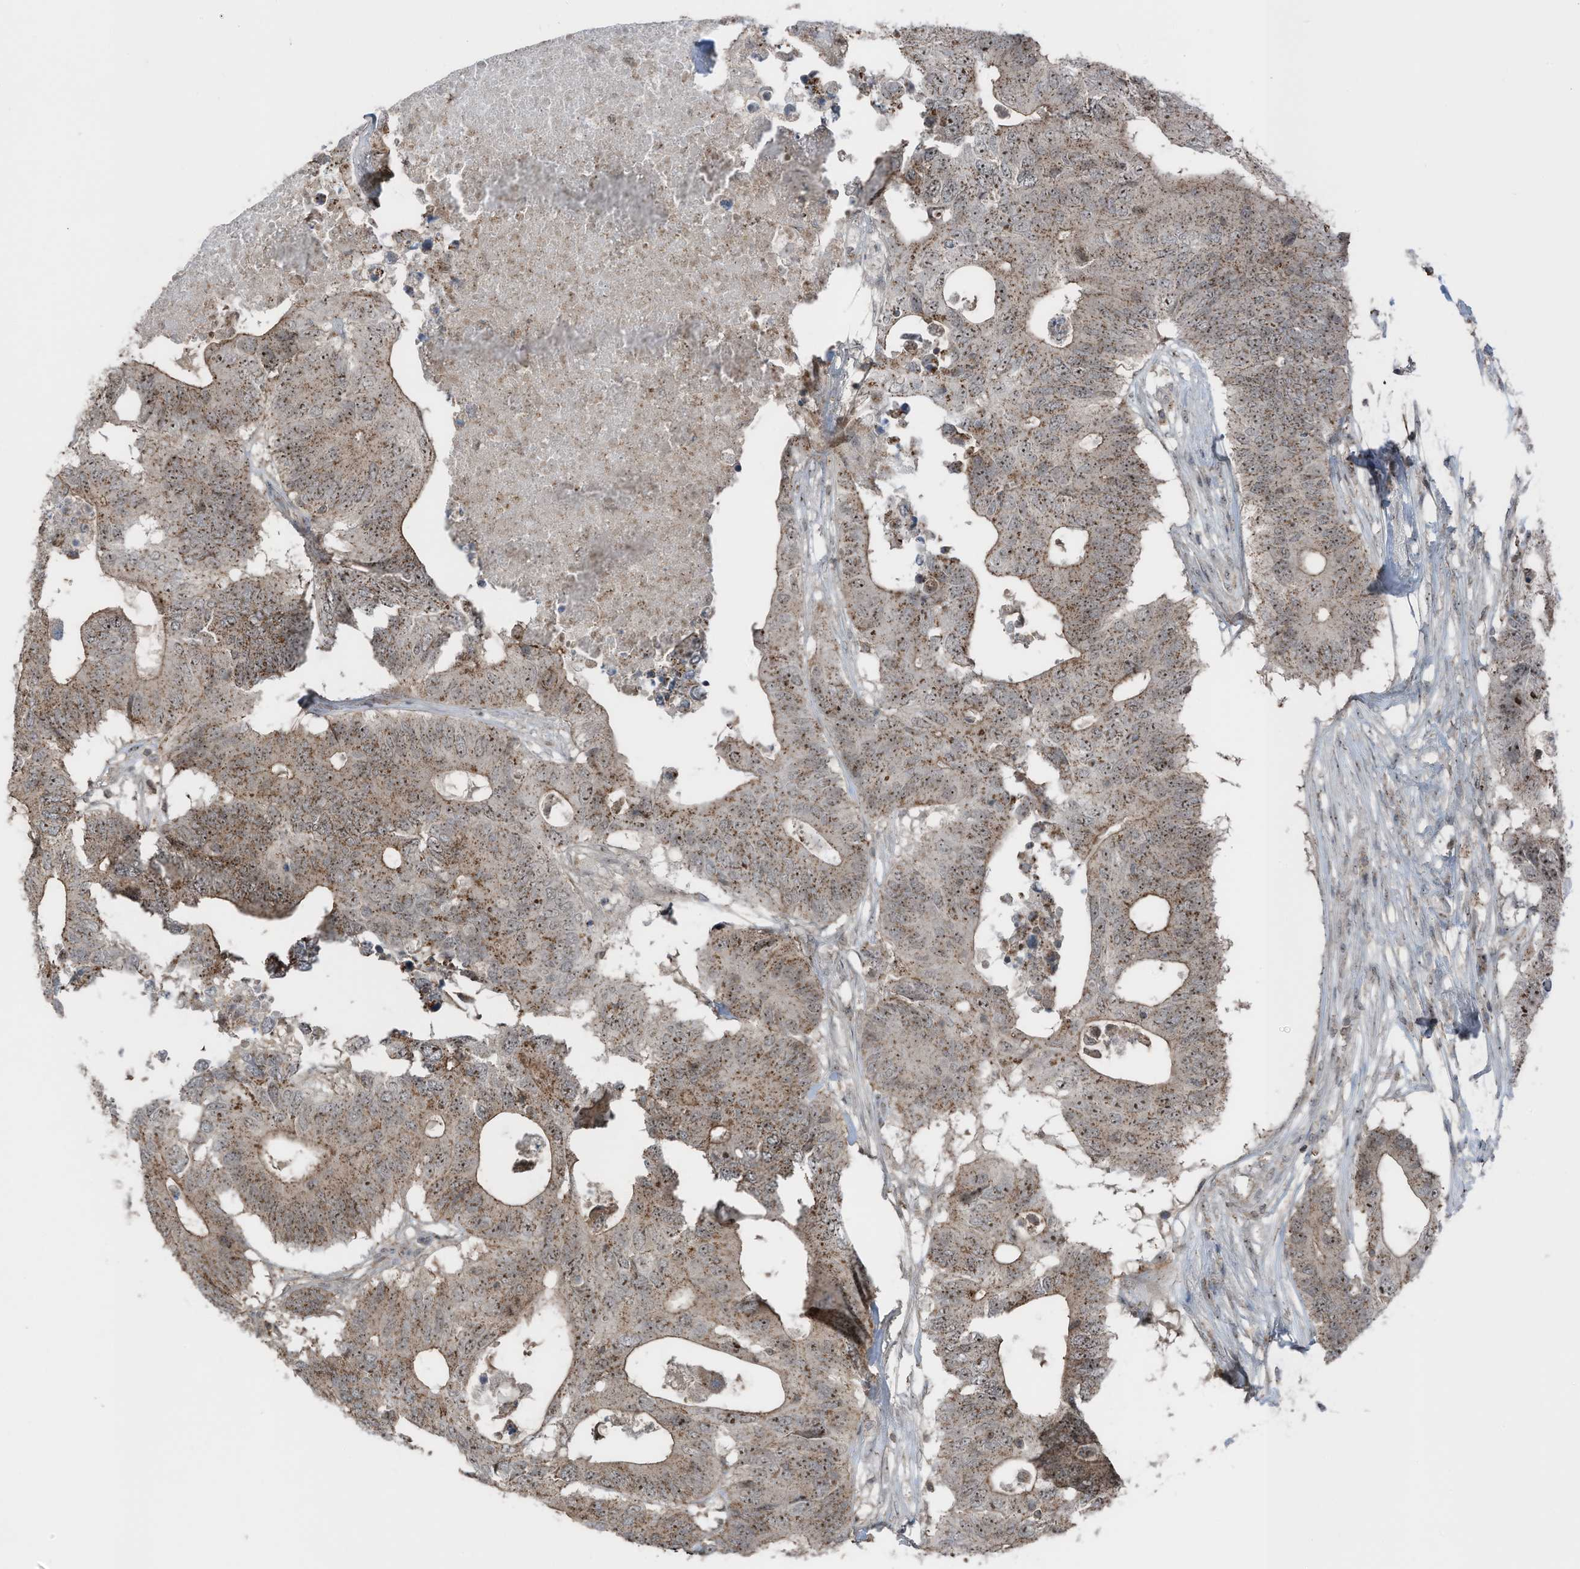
{"staining": {"intensity": "moderate", "quantity": ">75%", "location": "cytoplasmic/membranous,nuclear"}, "tissue": "colorectal cancer", "cell_type": "Tumor cells", "image_type": "cancer", "snomed": [{"axis": "morphology", "description": "Adenocarcinoma, NOS"}, {"axis": "topography", "description": "Colon"}], "caption": "Immunohistochemistry (IHC) histopathology image of colorectal cancer stained for a protein (brown), which exhibits medium levels of moderate cytoplasmic/membranous and nuclear positivity in about >75% of tumor cells.", "gene": "UTP3", "patient": {"sex": "male", "age": 71}}